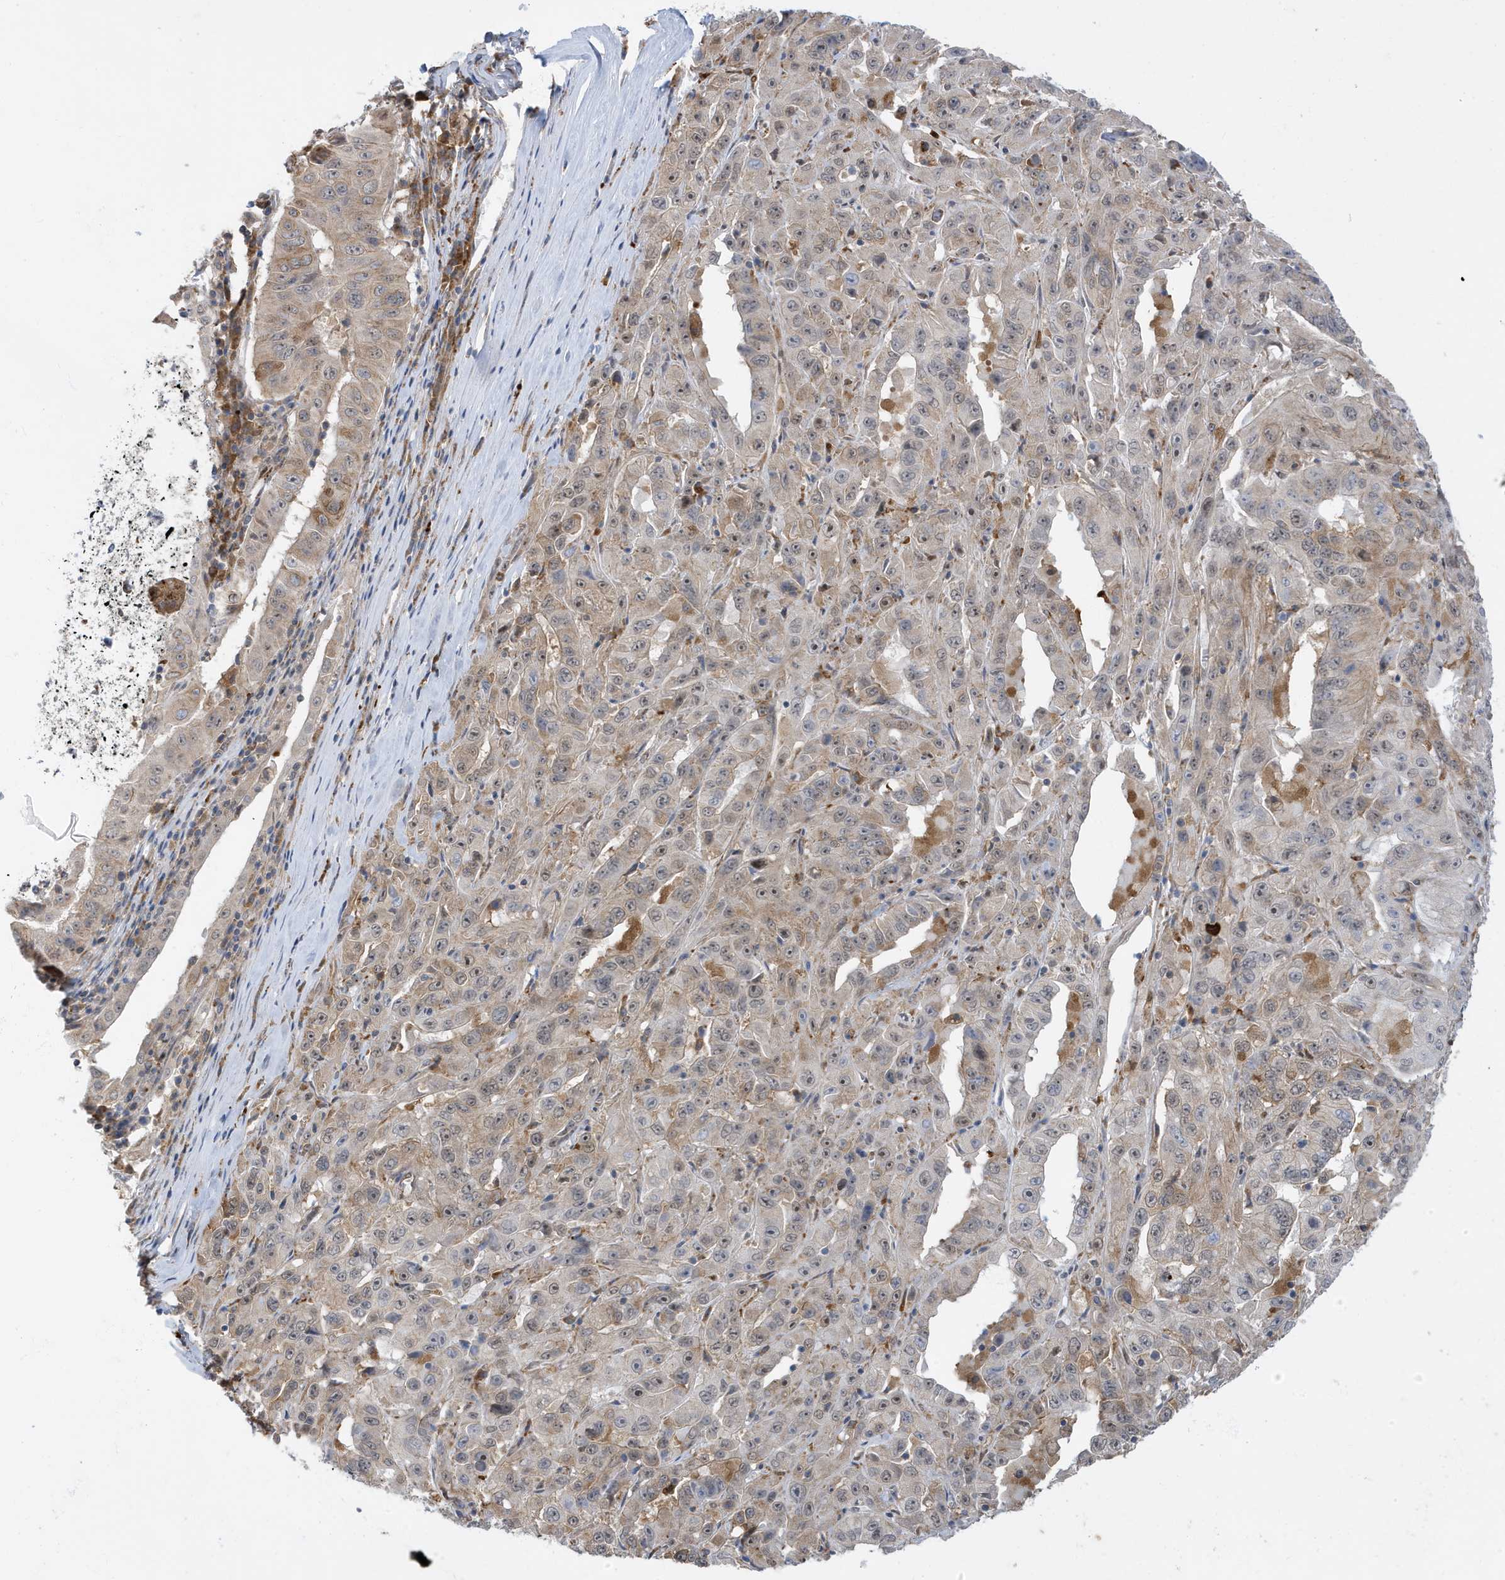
{"staining": {"intensity": "weak", "quantity": "25%-75%", "location": "cytoplasmic/membranous"}, "tissue": "pancreatic cancer", "cell_type": "Tumor cells", "image_type": "cancer", "snomed": [{"axis": "morphology", "description": "Adenocarcinoma, NOS"}, {"axis": "topography", "description": "Pancreas"}], "caption": "IHC of human pancreatic cancer (adenocarcinoma) demonstrates low levels of weak cytoplasmic/membranous staining in approximately 25%-75% of tumor cells.", "gene": "ZNF507", "patient": {"sex": "male", "age": 63}}